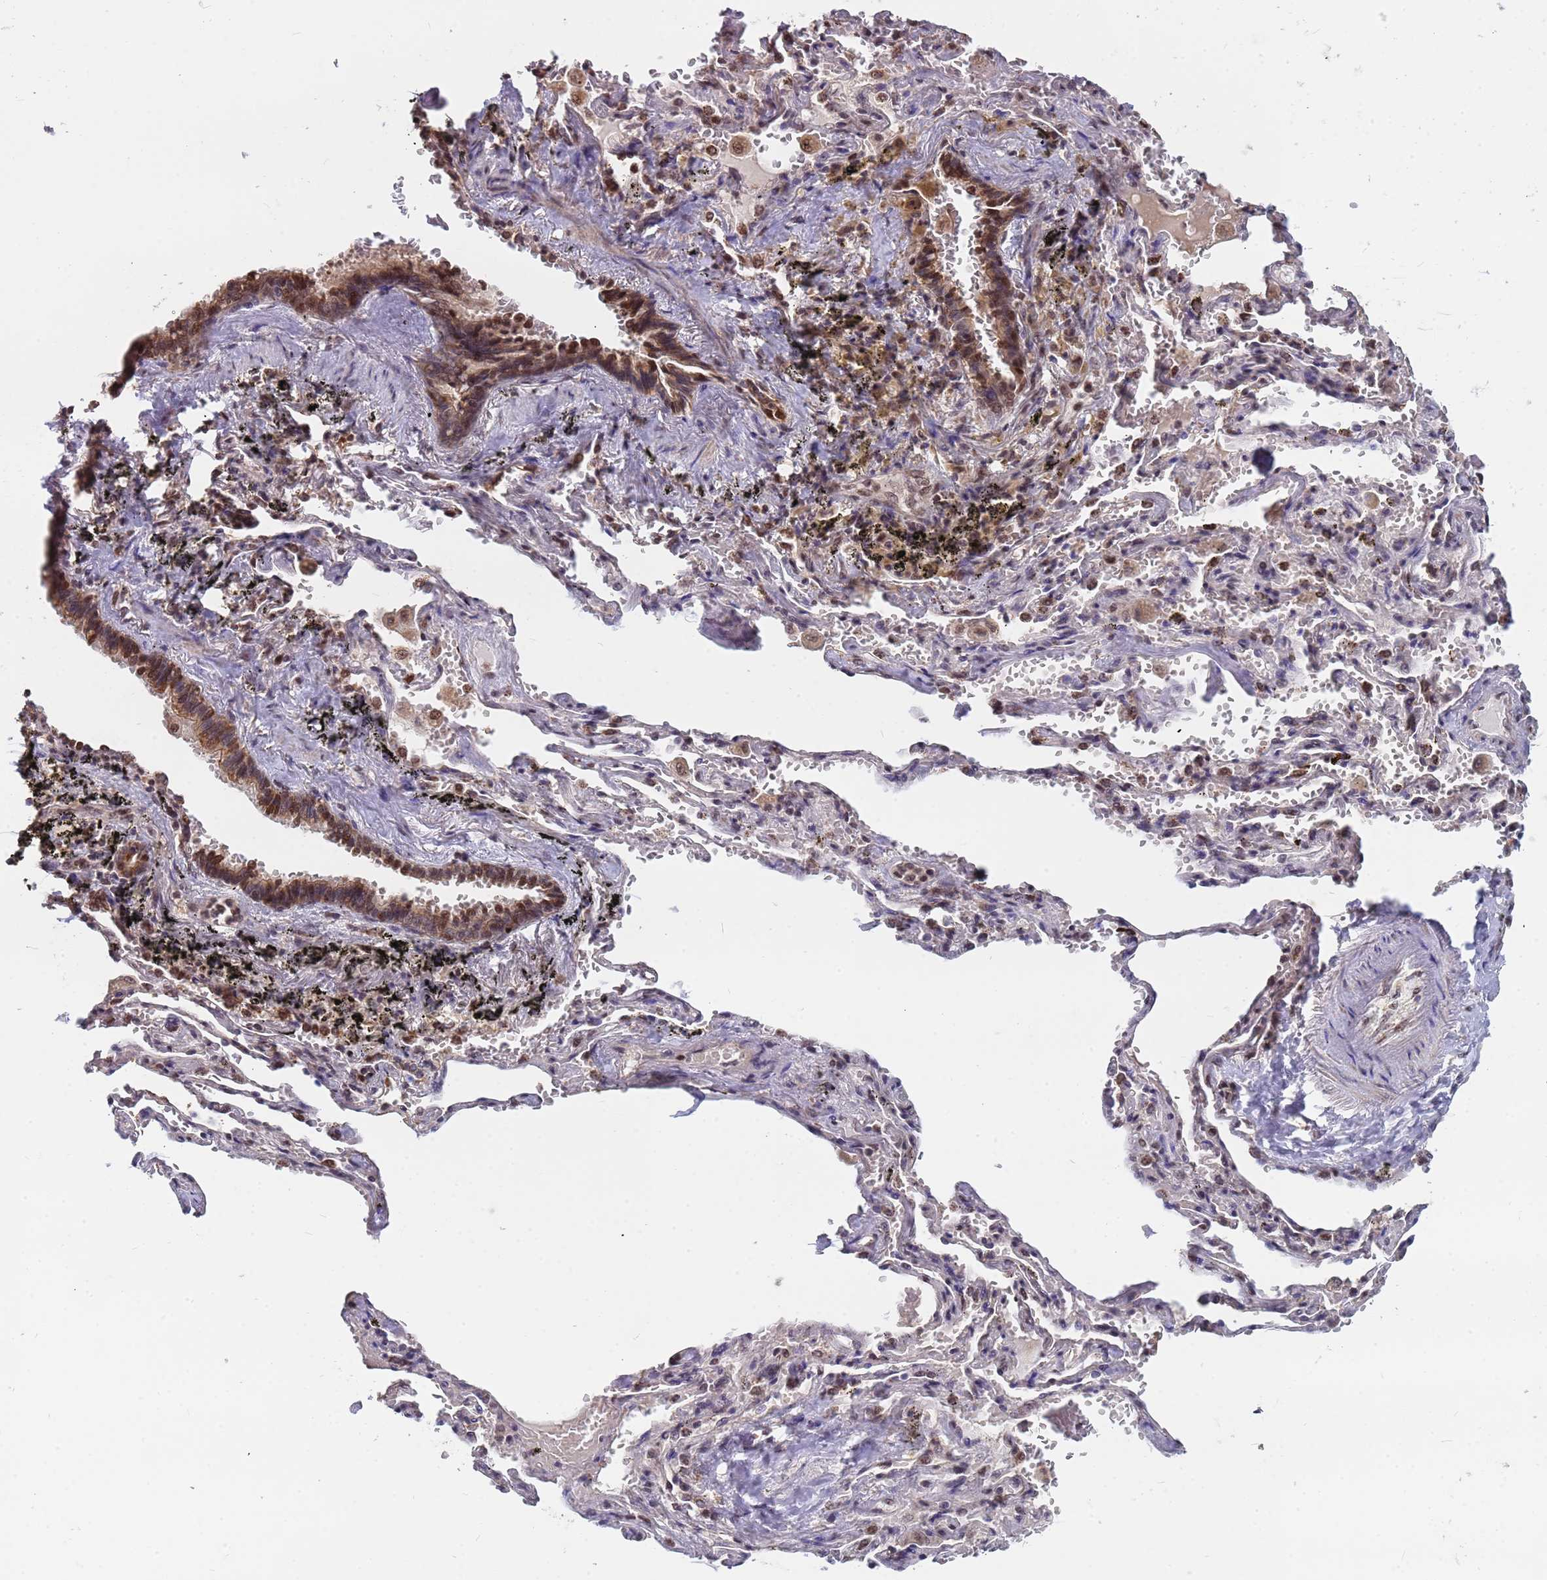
{"staining": {"intensity": "moderate", "quantity": "25%-75%", "location": "nuclear"}, "tissue": "lung cancer", "cell_type": "Tumor cells", "image_type": "cancer", "snomed": [{"axis": "morphology", "description": "Adenocarcinoma, NOS"}, {"axis": "topography", "description": "Lung"}], "caption": "This is a histology image of immunohistochemistry (IHC) staining of lung cancer (adenocarcinoma), which shows moderate staining in the nuclear of tumor cells.", "gene": "DENND2B", "patient": {"sex": "male", "age": 64}}